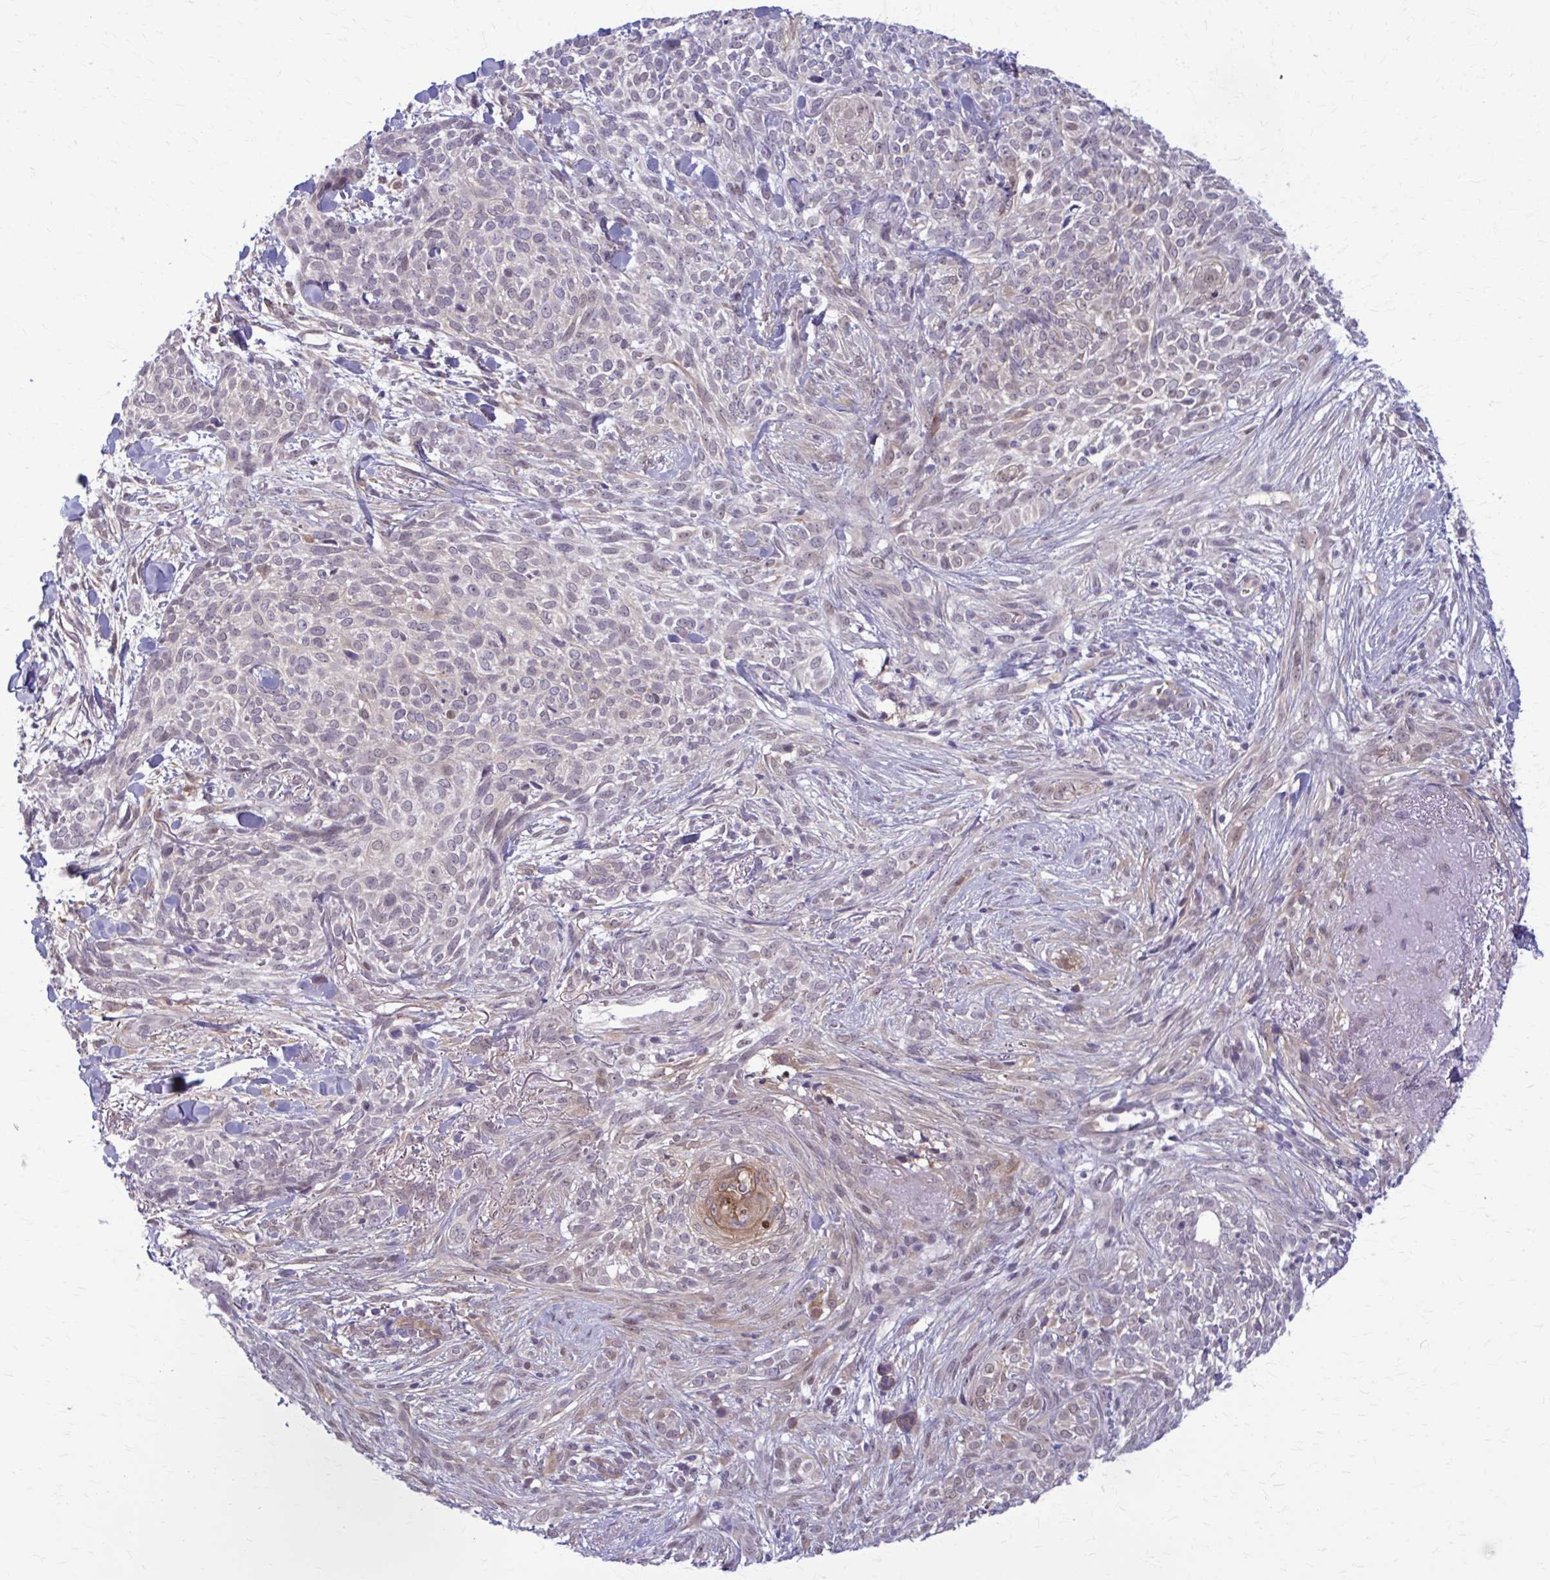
{"staining": {"intensity": "negative", "quantity": "none", "location": "none"}, "tissue": "skin cancer", "cell_type": "Tumor cells", "image_type": "cancer", "snomed": [{"axis": "morphology", "description": "Basal cell carcinoma"}, {"axis": "topography", "description": "Skin"}, {"axis": "topography", "description": "Skin of face"}], "caption": "There is no significant staining in tumor cells of skin cancer. (DAB immunohistochemistry (IHC), high magnification).", "gene": "NUMBL", "patient": {"sex": "female", "age": 90}}